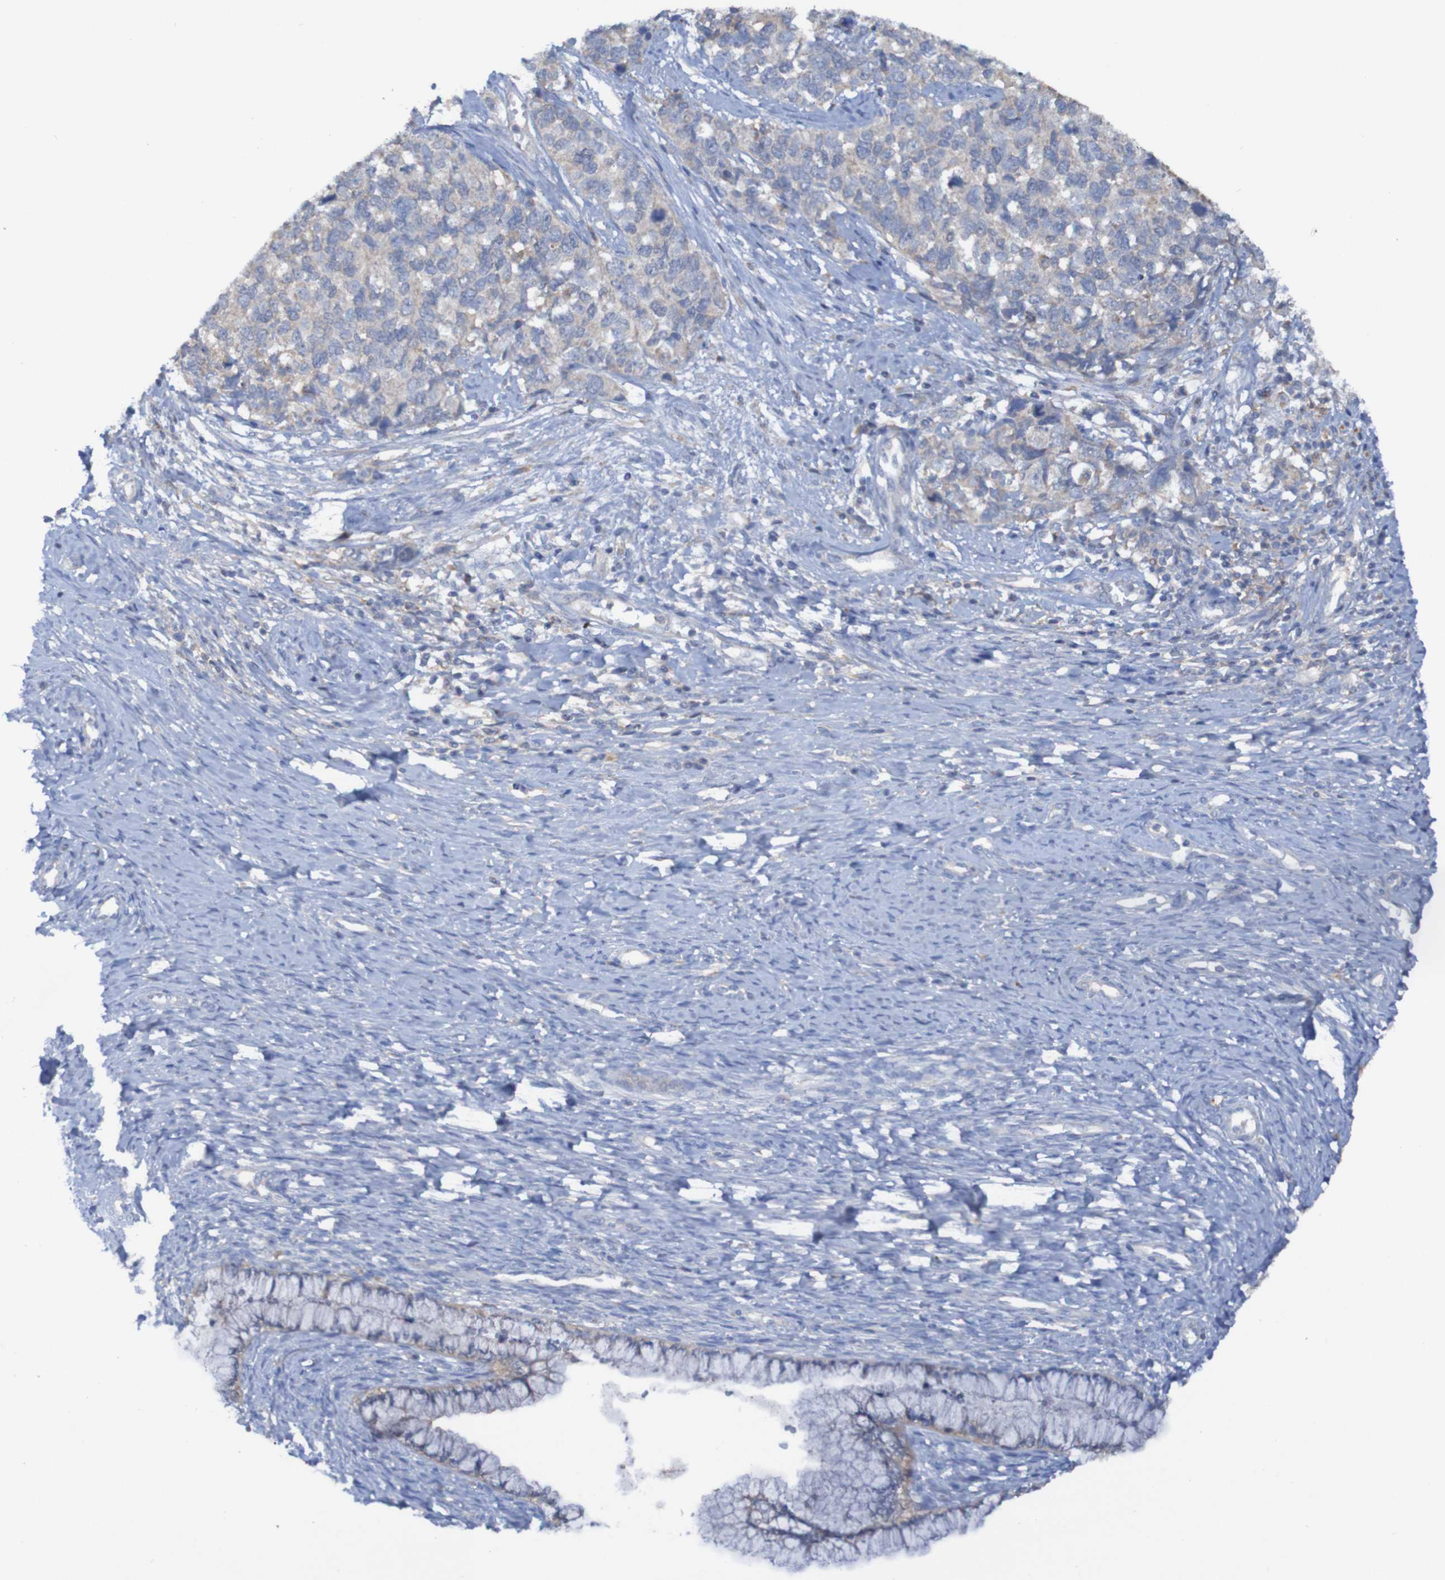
{"staining": {"intensity": "weak", "quantity": "<25%", "location": "cytoplasmic/membranous"}, "tissue": "cervical cancer", "cell_type": "Tumor cells", "image_type": "cancer", "snomed": [{"axis": "morphology", "description": "Squamous cell carcinoma, NOS"}, {"axis": "topography", "description": "Cervix"}], "caption": "Cervical cancer stained for a protein using immunohistochemistry (IHC) reveals no staining tumor cells.", "gene": "ARHGEF16", "patient": {"sex": "female", "age": 63}}